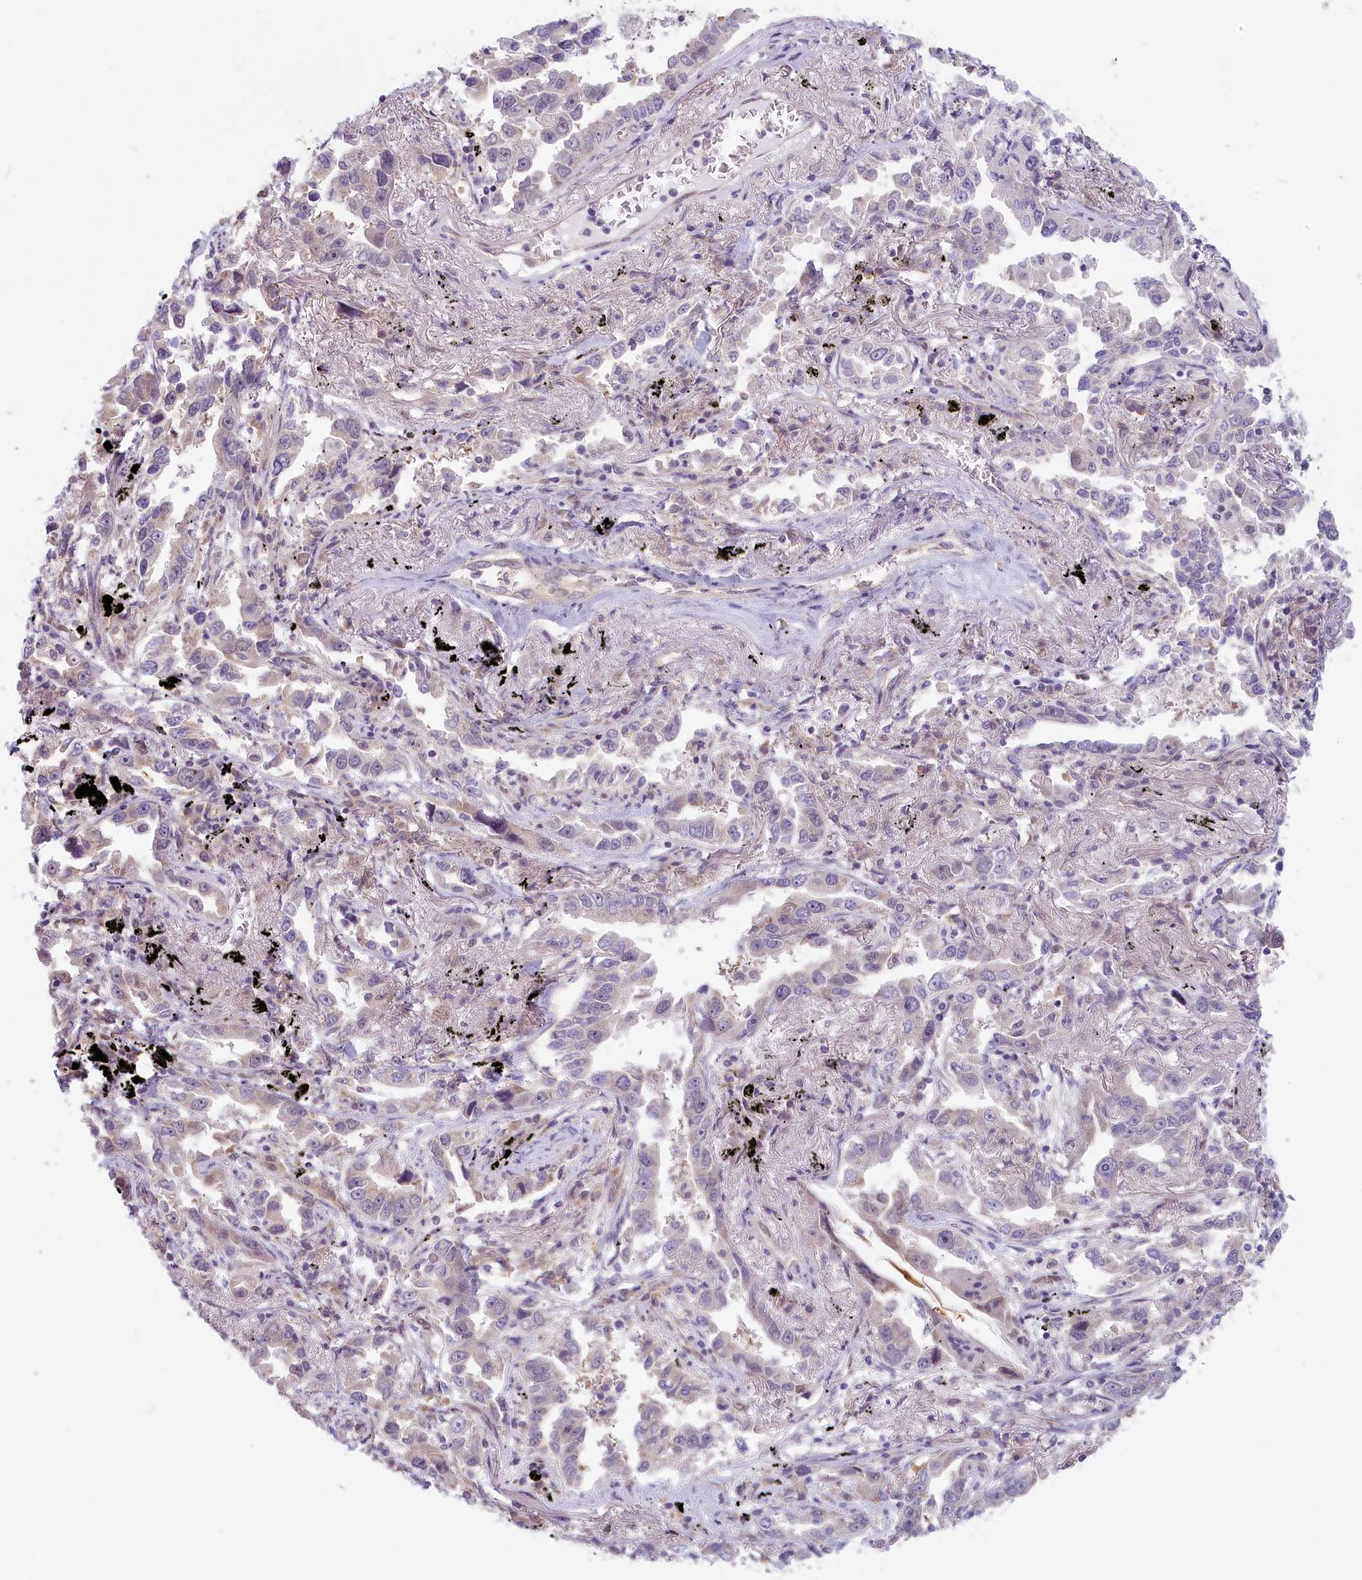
{"staining": {"intensity": "negative", "quantity": "none", "location": "none"}, "tissue": "lung cancer", "cell_type": "Tumor cells", "image_type": "cancer", "snomed": [{"axis": "morphology", "description": "Adenocarcinoma, NOS"}, {"axis": "topography", "description": "Lung"}], "caption": "High power microscopy micrograph of an immunohistochemistry micrograph of lung cancer, revealing no significant expression in tumor cells.", "gene": "C19orf44", "patient": {"sex": "male", "age": 67}}